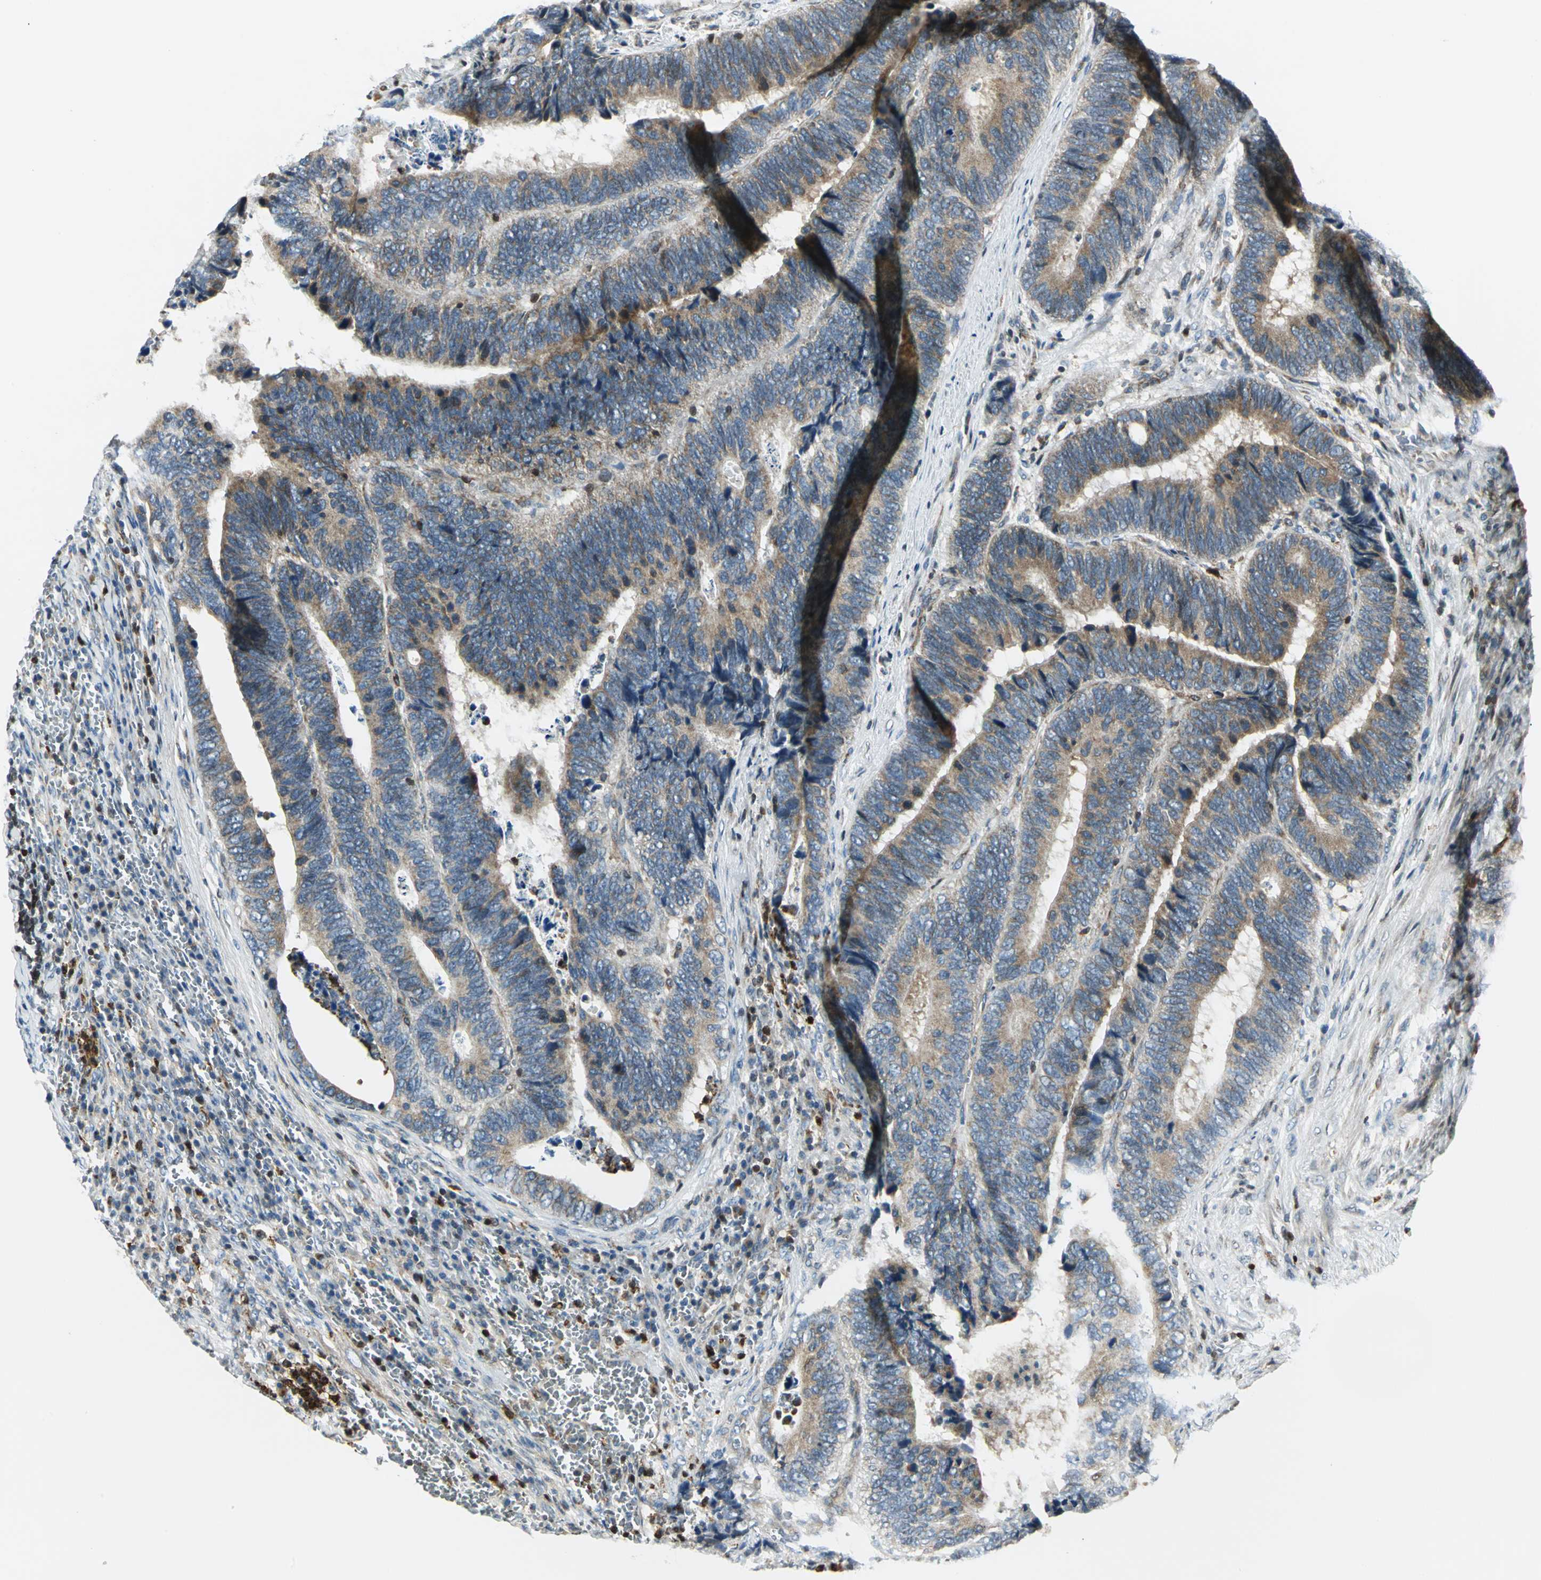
{"staining": {"intensity": "strong", "quantity": ">75%", "location": "cytoplasmic/membranous"}, "tissue": "colorectal cancer", "cell_type": "Tumor cells", "image_type": "cancer", "snomed": [{"axis": "morphology", "description": "Adenocarcinoma, NOS"}, {"axis": "topography", "description": "Colon"}], "caption": "Immunohistochemistry photomicrograph of colorectal cancer (adenocarcinoma) stained for a protein (brown), which displays high levels of strong cytoplasmic/membranous expression in approximately >75% of tumor cells.", "gene": "USP40", "patient": {"sex": "male", "age": 72}}